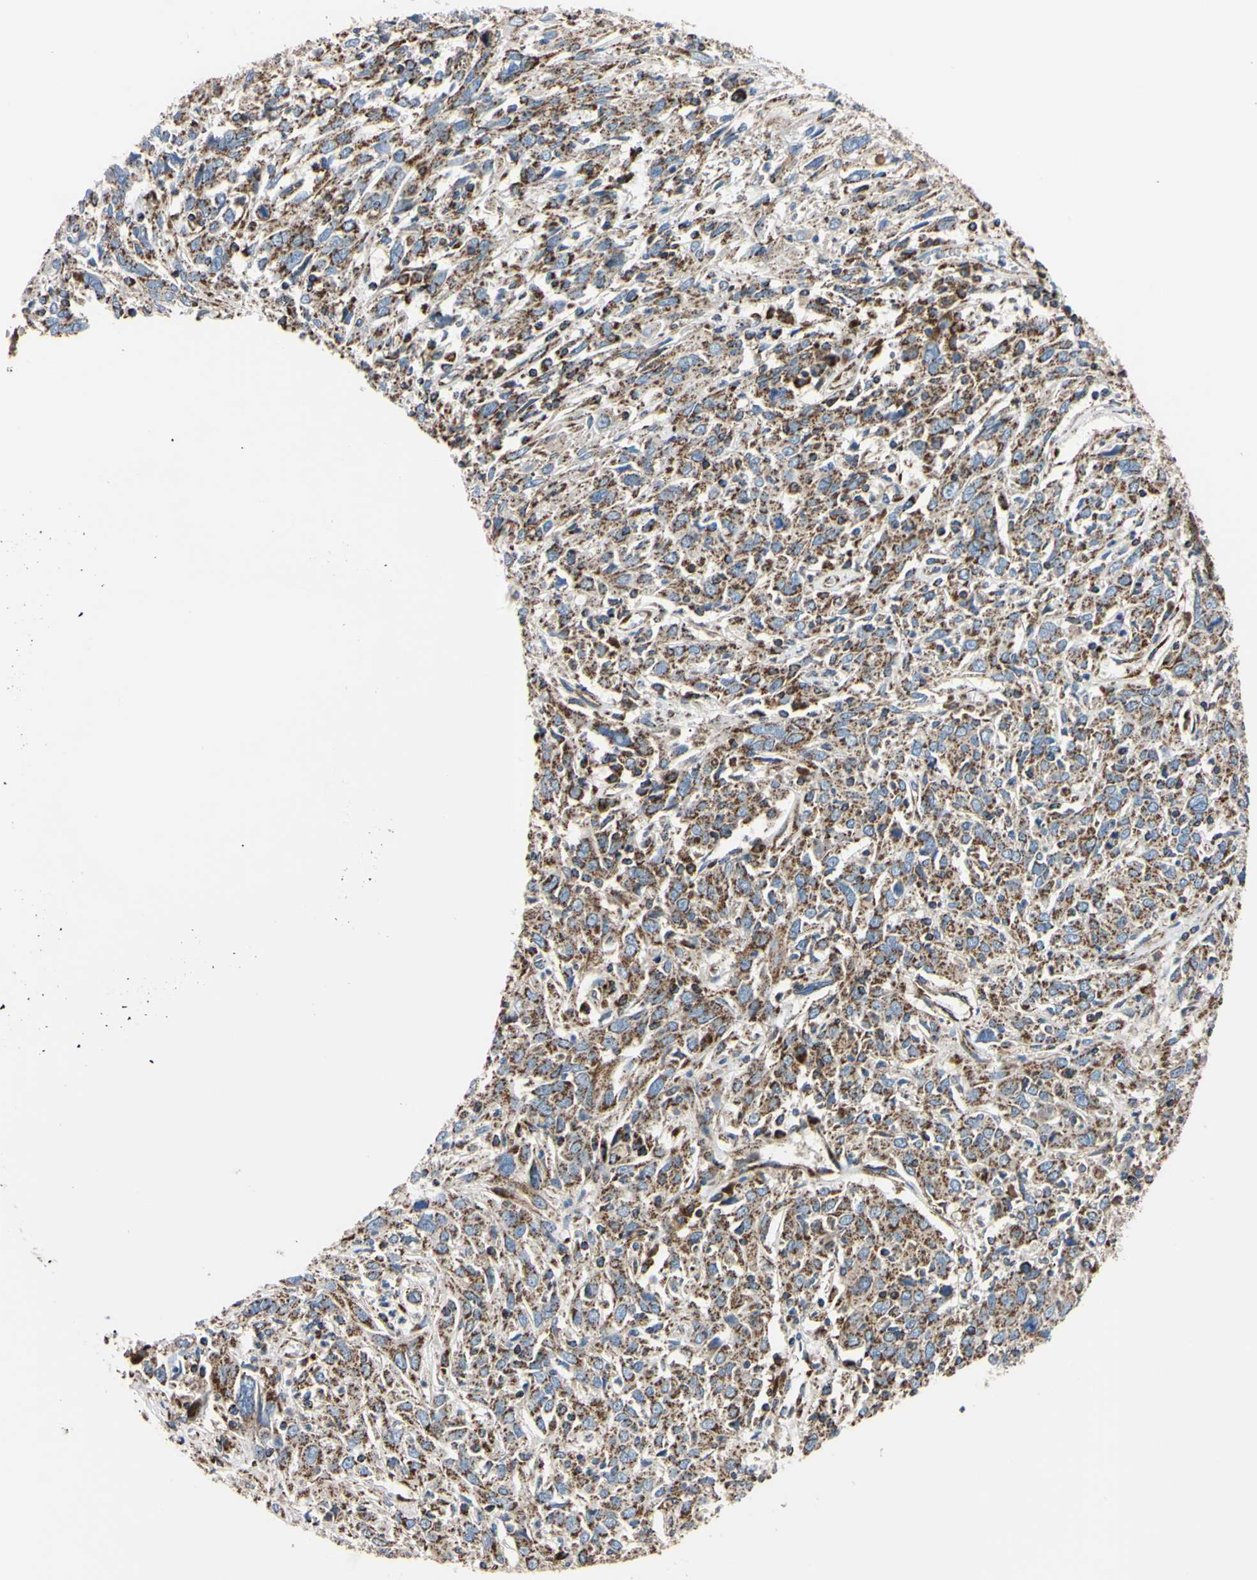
{"staining": {"intensity": "strong", "quantity": ">75%", "location": "cytoplasmic/membranous"}, "tissue": "cervical cancer", "cell_type": "Tumor cells", "image_type": "cancer", "snomed": [{"axis": "morphology", "description": "Squamous cell carcinoma, NOS"}, {"axis": "topography", "description": "Cervix"}], "caption": "Brown immunohistochemical staining in human cervical squamous cell carcinoma demonstrates strong cytoplasmic/membranous staining in approximately >75% of tumor cells. (Brightfield microscopy of DAB IHC at high magnification).", "gene": "CLPP", "patient": {"sex": "female", "age": 46}}